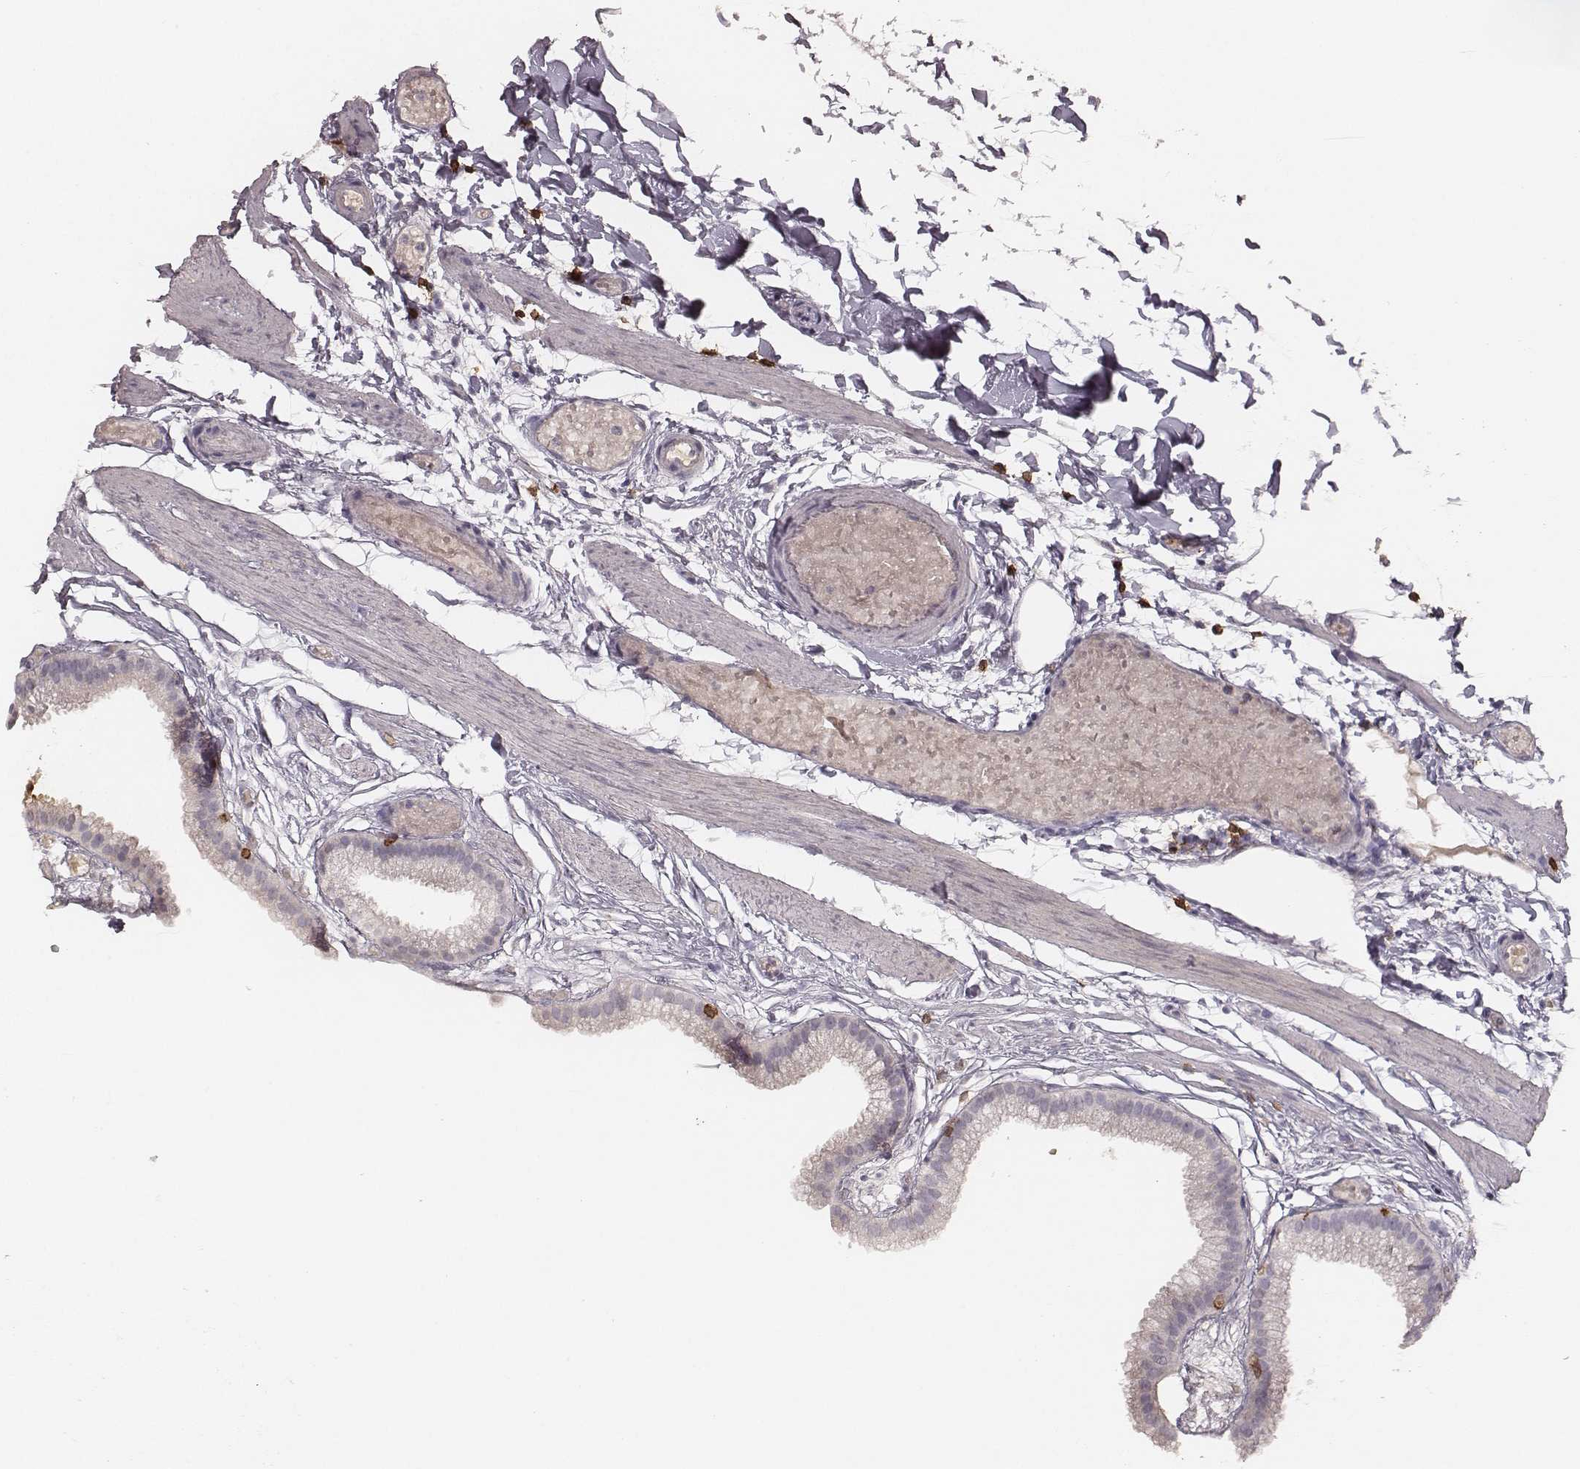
{"staining": {"intensity": "negative", "quantity": "none", "location": "none"}, "tissue": "gallbladder", "cell_type": "Glandular cells", "image_type": "normal", "snomed": [{"axis": "morphology", "description": "Normal tissue, NOS"}, {"axis": "topography", "description": "Gallbladder"}], "caption": "This micrograph is of normal gallbladder stained with IHC to label a protein in brown with the nuclei are counter-stained blue. There is no staining in glandular cells. (Brightfield microscopy of DAB (3,3'-diaminobenzidine) immunohistochemistry (IHC) at high magnification).", "gene": "CD8A", "patient": {"sex": "female", "age": 45}}